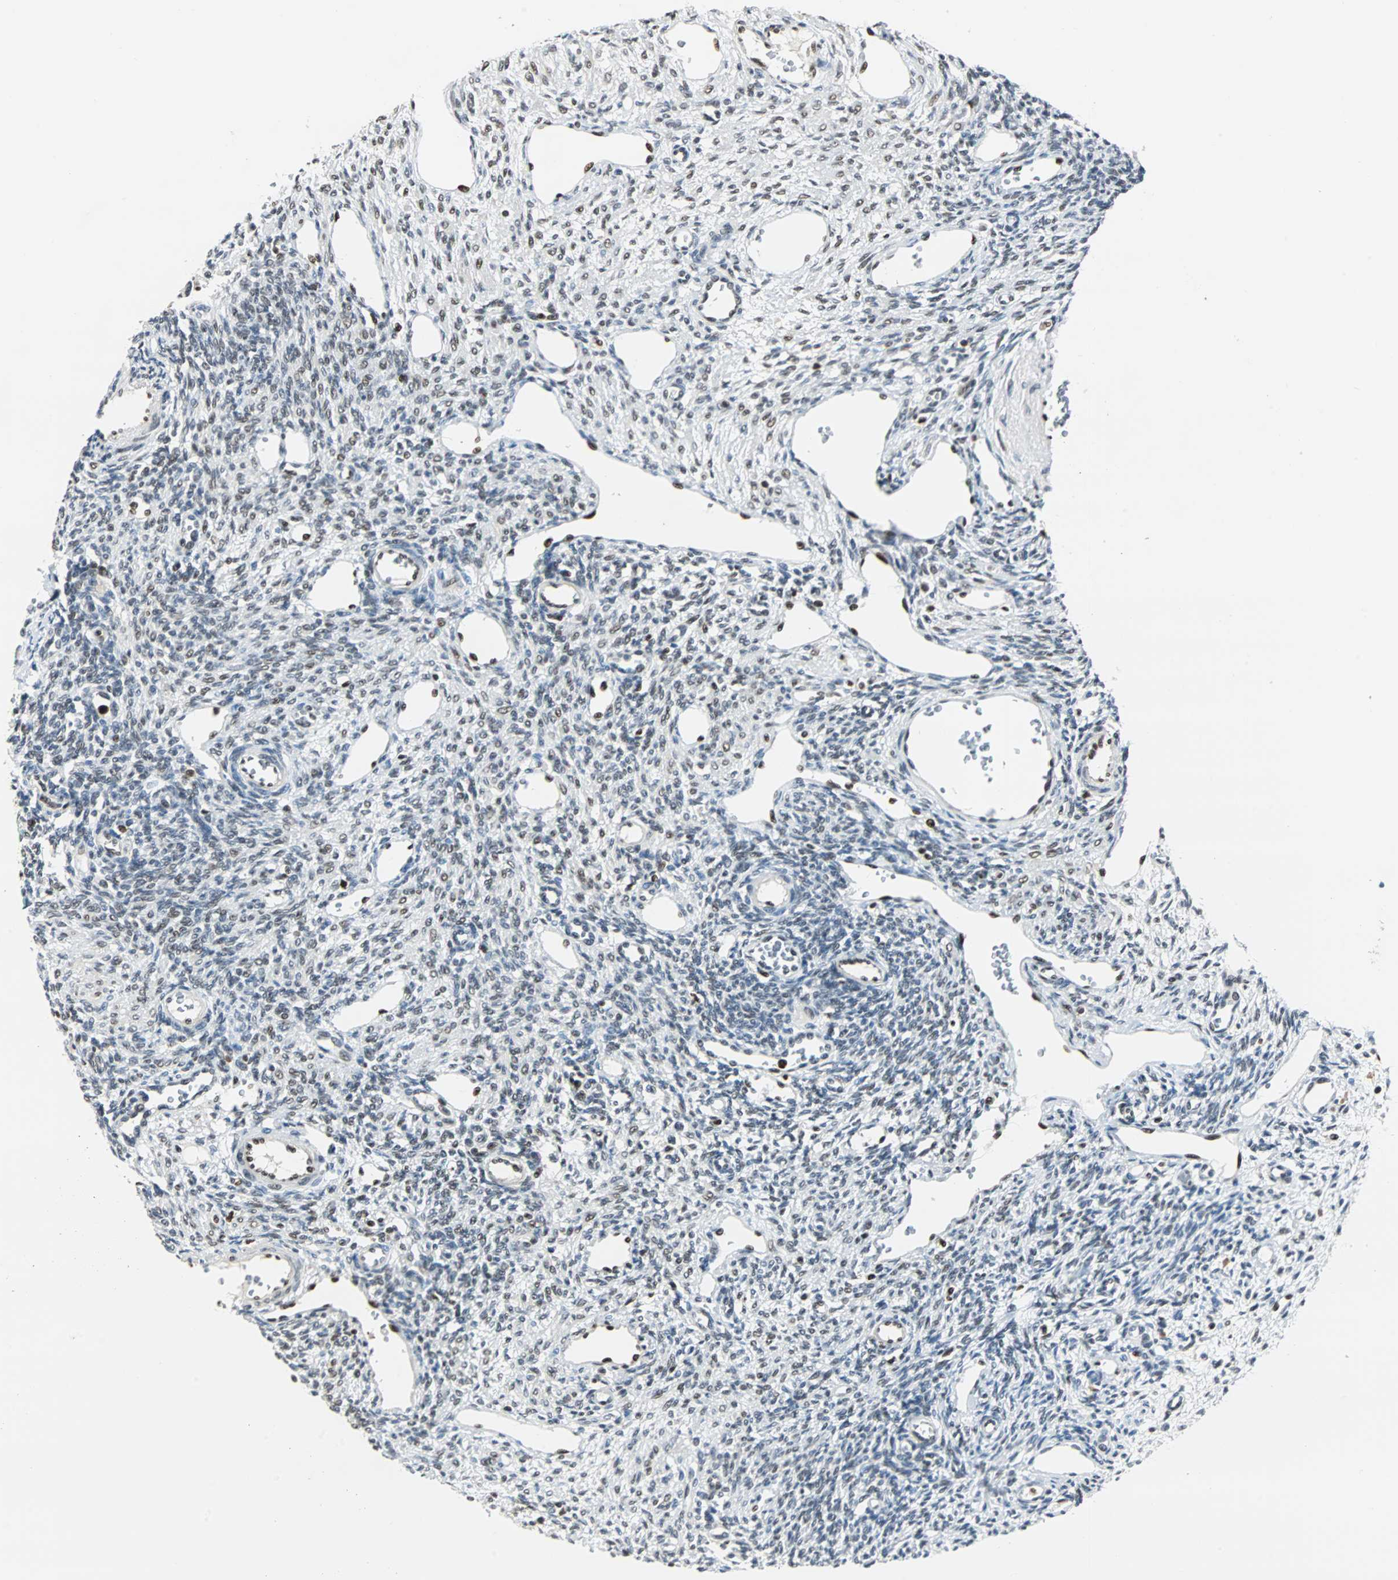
{"staining": {"intensity": "weak", "quantity": "<25%", "location": "nuclear"}, "tissue": "ovary", "cell_type": "Ovarian stroma cells", "image_type": "normal", "snomed": [{"axis": "morphology", "description": "Normal tissue, NOS"}, {"axis": "topography", "description": "Ovary"}], "caption": "Ovarian stroma cells show no significant staining in normal ovary. (Immunohistochemistry (ihc), brightfield microscopy, high magnification).", "gene": "XRCC4", "patient": {"sex": "female", "age": 33}}